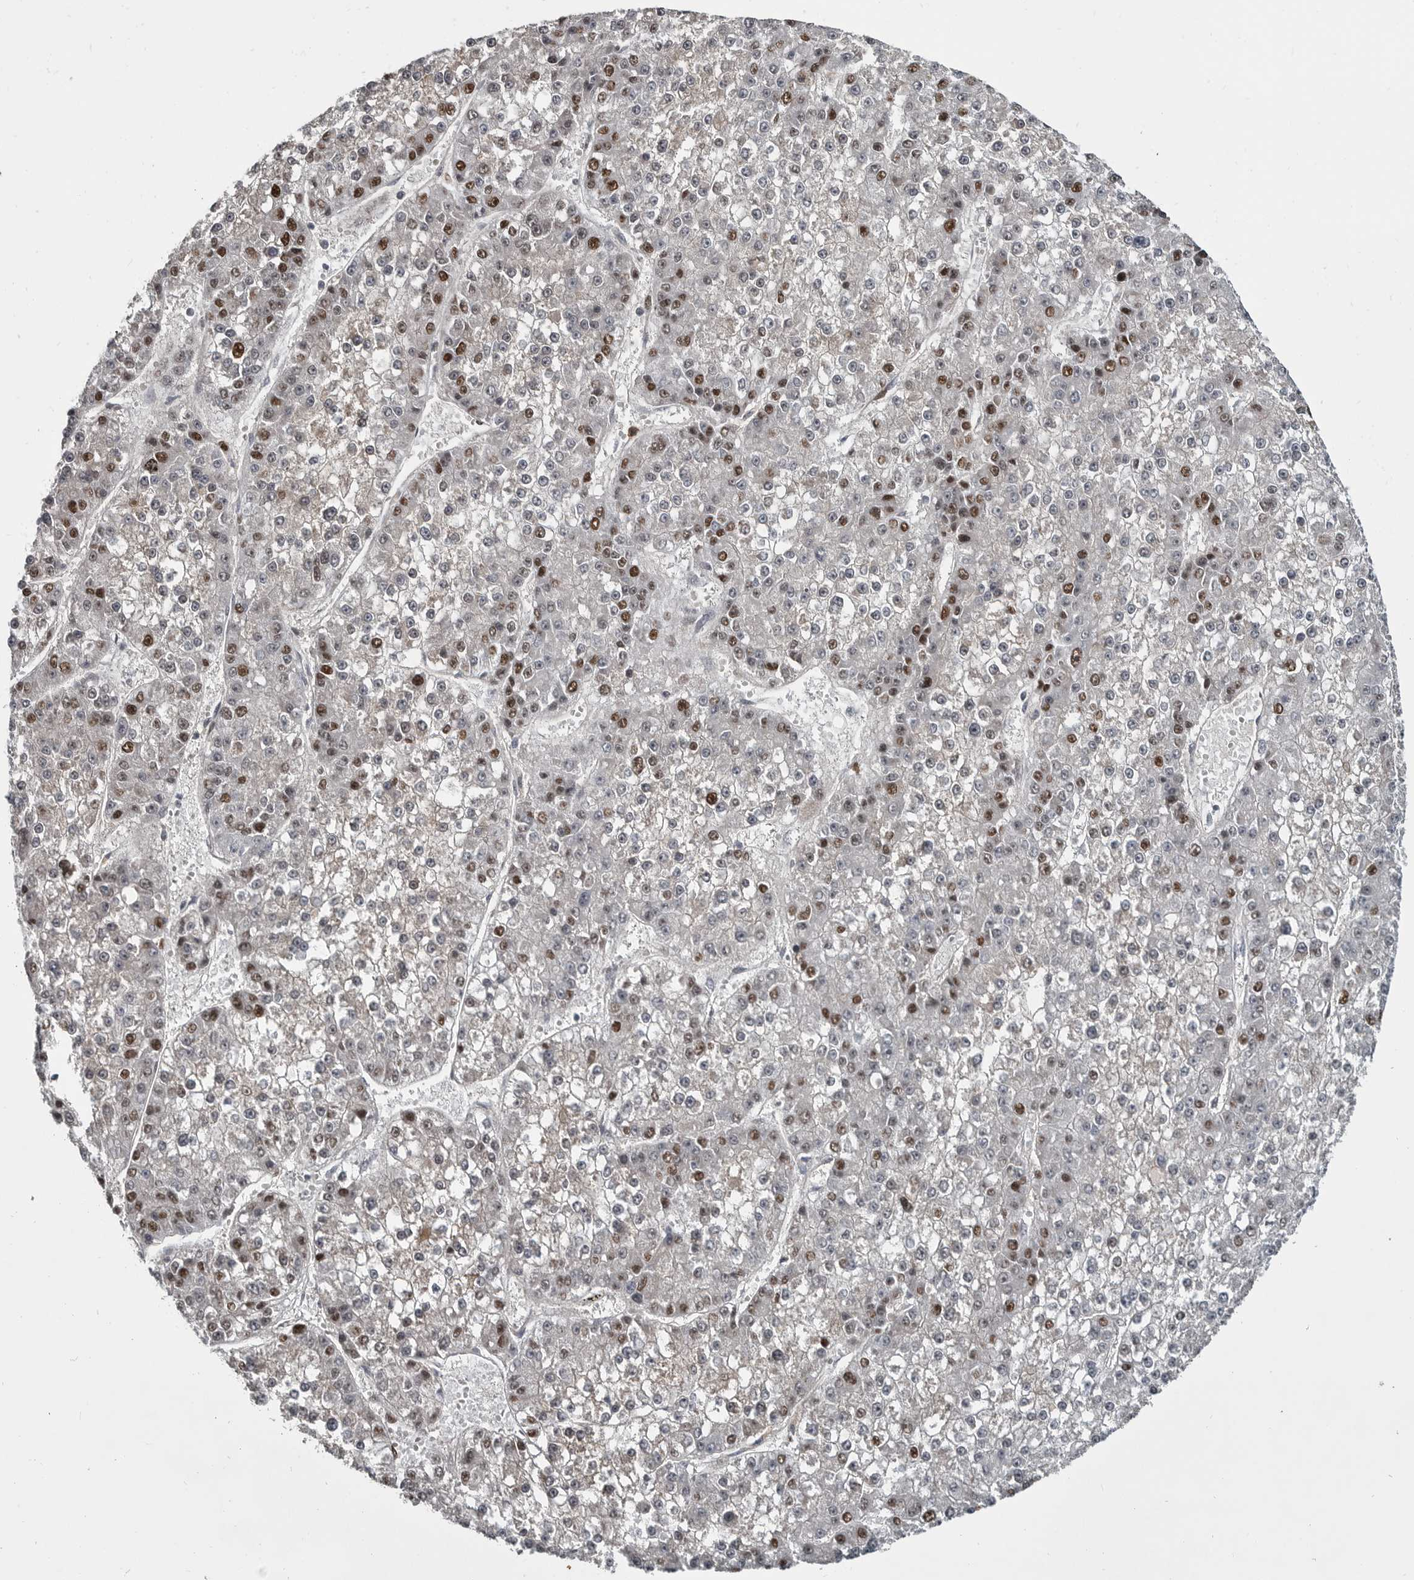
{"staining": {"intensity": "strong", "quantity": "25%-75%", "location": "nuclear"}, "tissue": "liver cancer", "cell_type": "Tumor cells", "image_type": "cancer", "snomed": [{"axis": "morphology", "description": "Carcinoma, Hepatocellular, NOS"}, {"axis": "topography", "description": "Liver"}], "caption": "Strong nuclear protein expression is appreciated in approximately 25%-75% of tumor cells in liver cancer.", "gene": "ZNF277", "patient": {"sex": "female", "age": 73}}